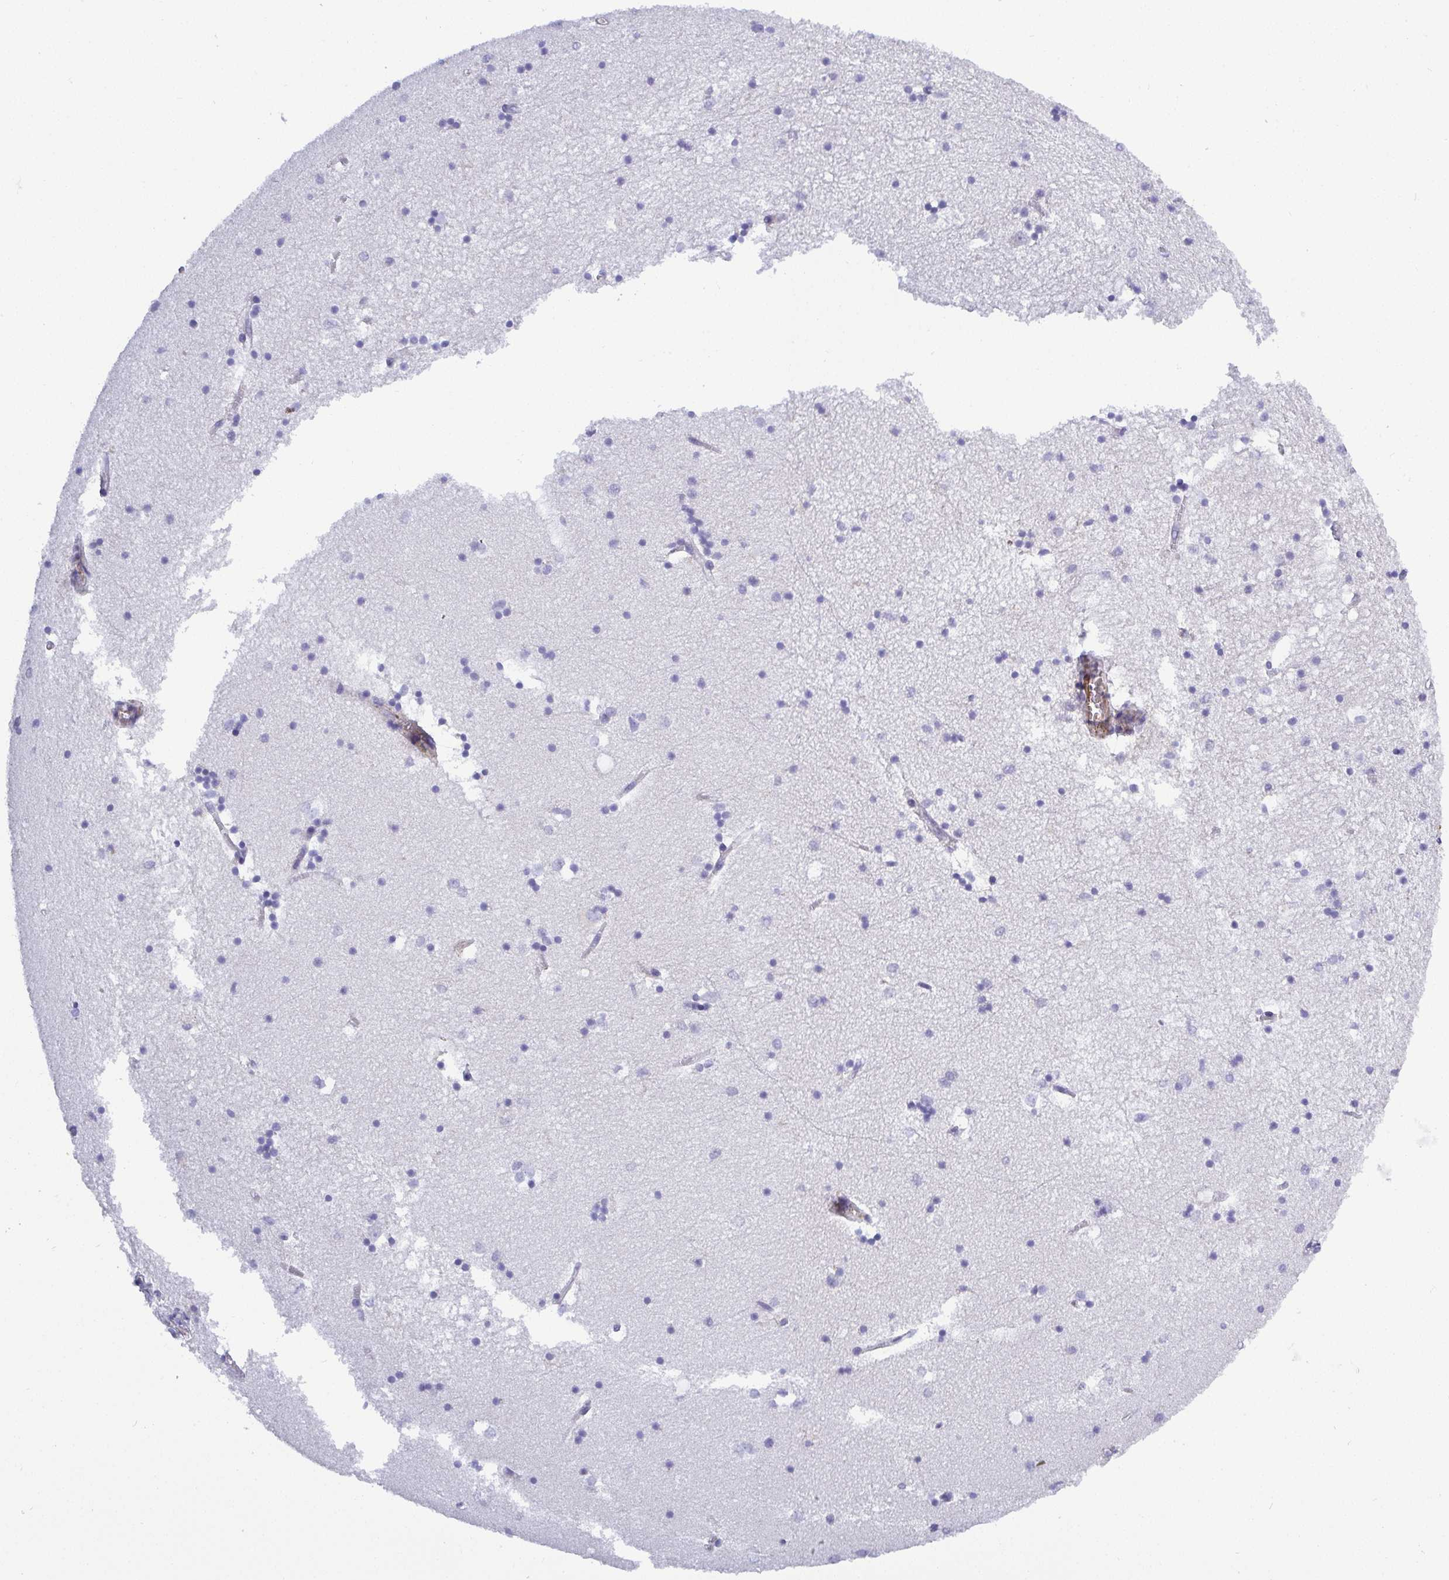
{"staining": {"intensity": "negative", "quantity": "none", "location": "none"}, "tissue": "hippocampus", "cell_type": "Glial cells", "image_type": "normal", "snomed": [{"axis": "morphology", "description": "Normal tissue, NOS"}, {"axis": "topography", "description": "Hippocampus"}], "caption": "This micrograph is of normal hippocampus stained with immunohistochemistry to label a protein in brown with the nuclei are counter-stained blue. There is no positivity in glial cells.", "gene": "LIMA1", "patient": {"sex": "male", "age": 58}}